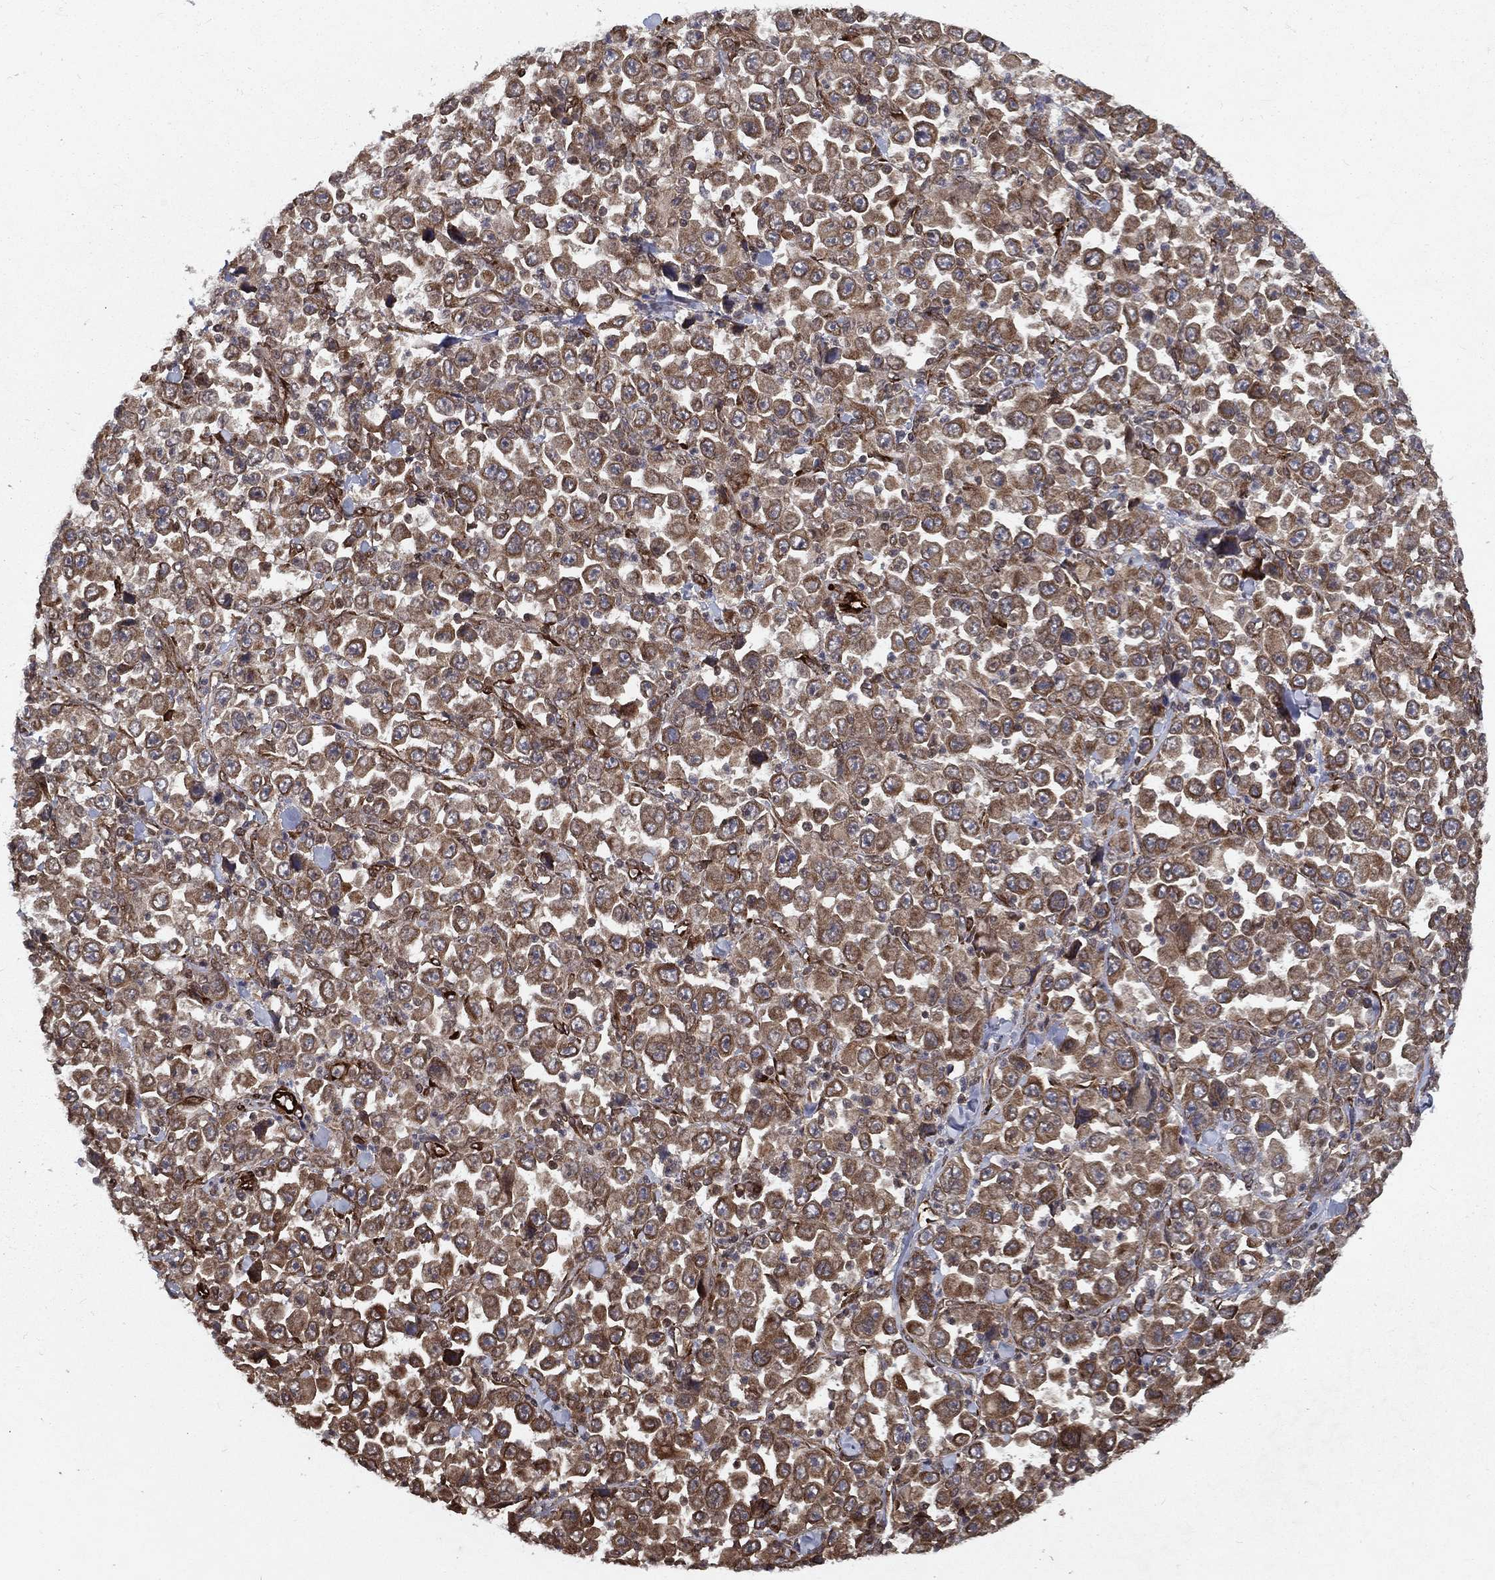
{"staining": {"intensity": "moderate", "quantity": ">75%", "location": "cytoplasmic/membranous"}, "tissue": "stomach cancer", "cell_type": "Tumor cells", "image_type": "cancer", "snomed": [{"axis": "morphology", "description": "Normal tissue, NOS"}, {"axis": "morphology", "description": "Adenocarcinoma, NOS"}, {"axis": "topography", "description": "Stomach, upper"}, {"axis": "topography", "description": "Stomach"}], "caption": "This histopathology image exhibits IHC staining of human stomach cancer (adenocarcinoma), with medium moderate cytoplasmic/membranous staining in approximately >75% of tumor cells.", "gene": "CERS2", "patient": {"sex": "male", "age": 59}}